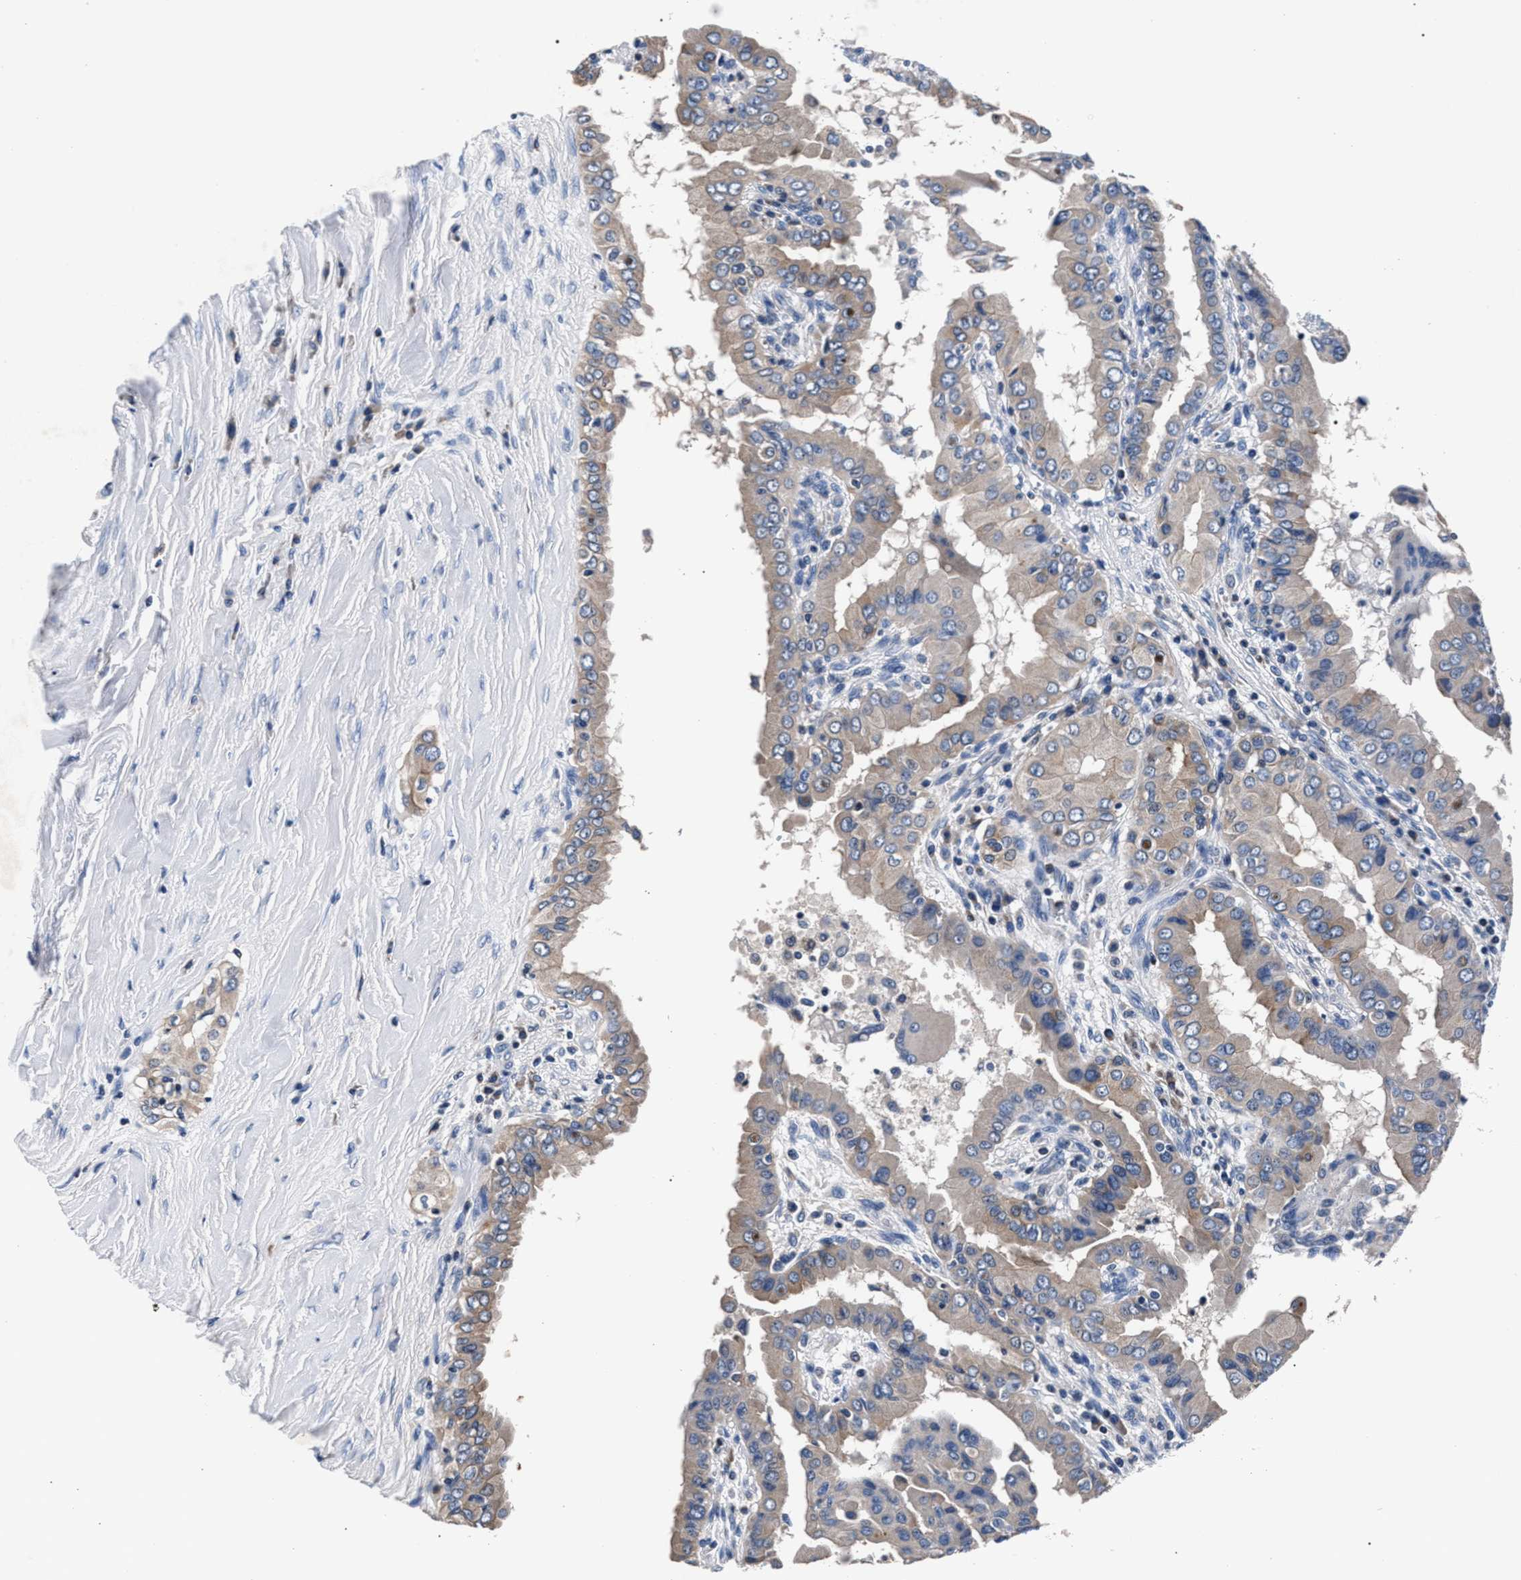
{"staining": {"intensity": "weak", "quantity": ">75%", "location": "cytoplasmic/membranous"}, "tissue": "thyroid cancer", "cell_type": "Tumor cells", "image_type": "cancer", "snomed": [{"axis": "morphology", "description": "Papillary adenocarcinoma, NOS"}, {"axis": "topography", "description": "Thyroid gland"}], "caption": "Thyroid cancer tissue exhibits weak cytoplasmic/membranous expression in about >75% of tumor cells, visualized by immunohistochemistry.", "gene": "PHF24", "patient": {"sex": "male", "age": 33}}